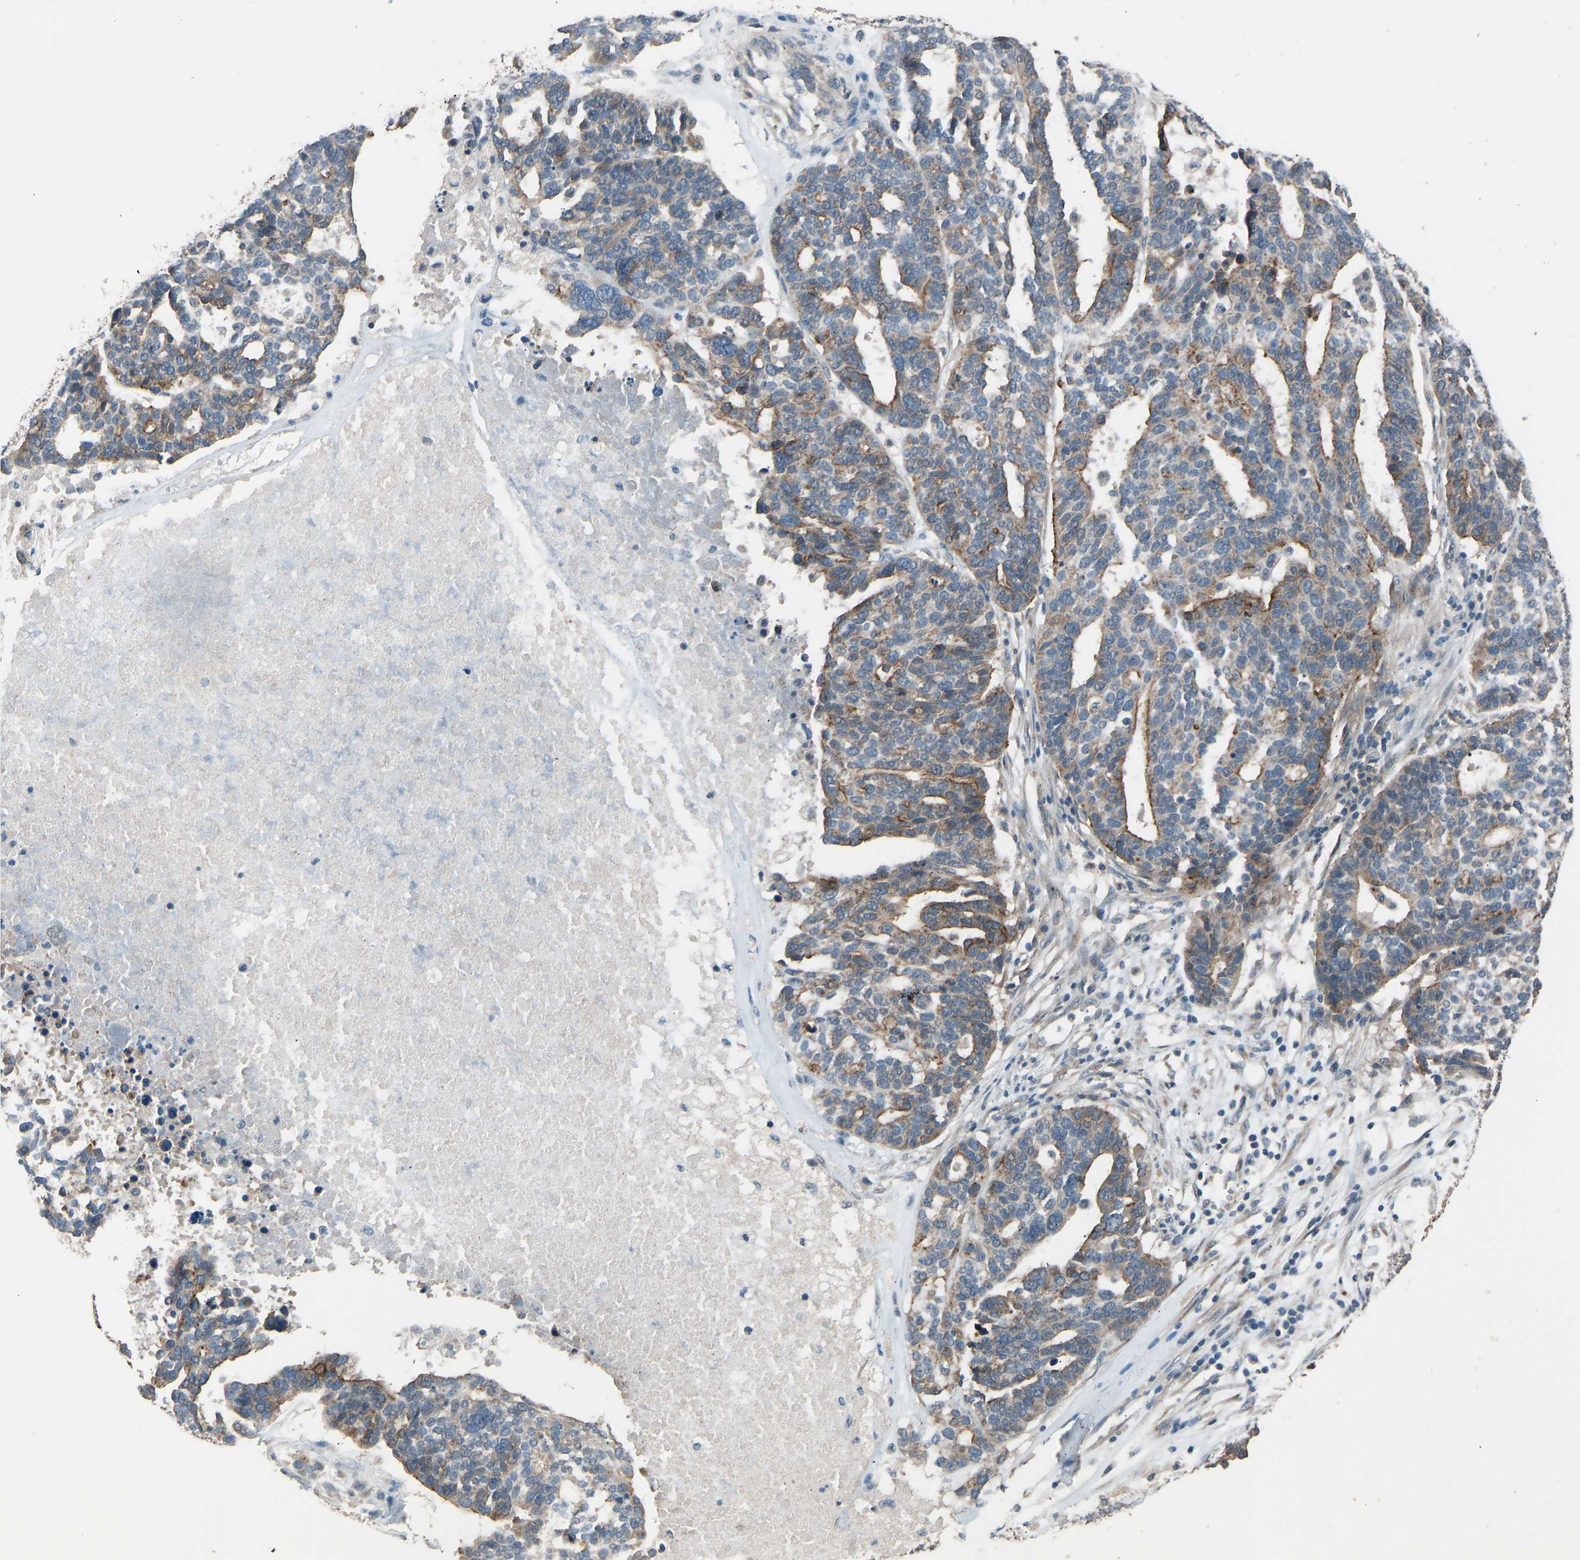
{"staining": {"intensity": "moderate", "quantity": "25%-75%", "location": "cytoplasmic/membranous"}, "tissue": "ovarian cancer", "cell_type": "Tumor cells", "image_type": "cancer", "snomed": [{"axis": "morphology", "description": "Cystadenocarcinoma, serous, NOS"}, {"axis": "topography", "description": "Ovary"}], "caption": "Tumor cells reveal medium levels of moderate cytoplasmic/membranous expression in approximately 25%-75% of cells in ovarian cancer (serous cystadenocarcinoma).", "gene": "SLC43A1", "patient": {"sex": "female", "age": 59}}